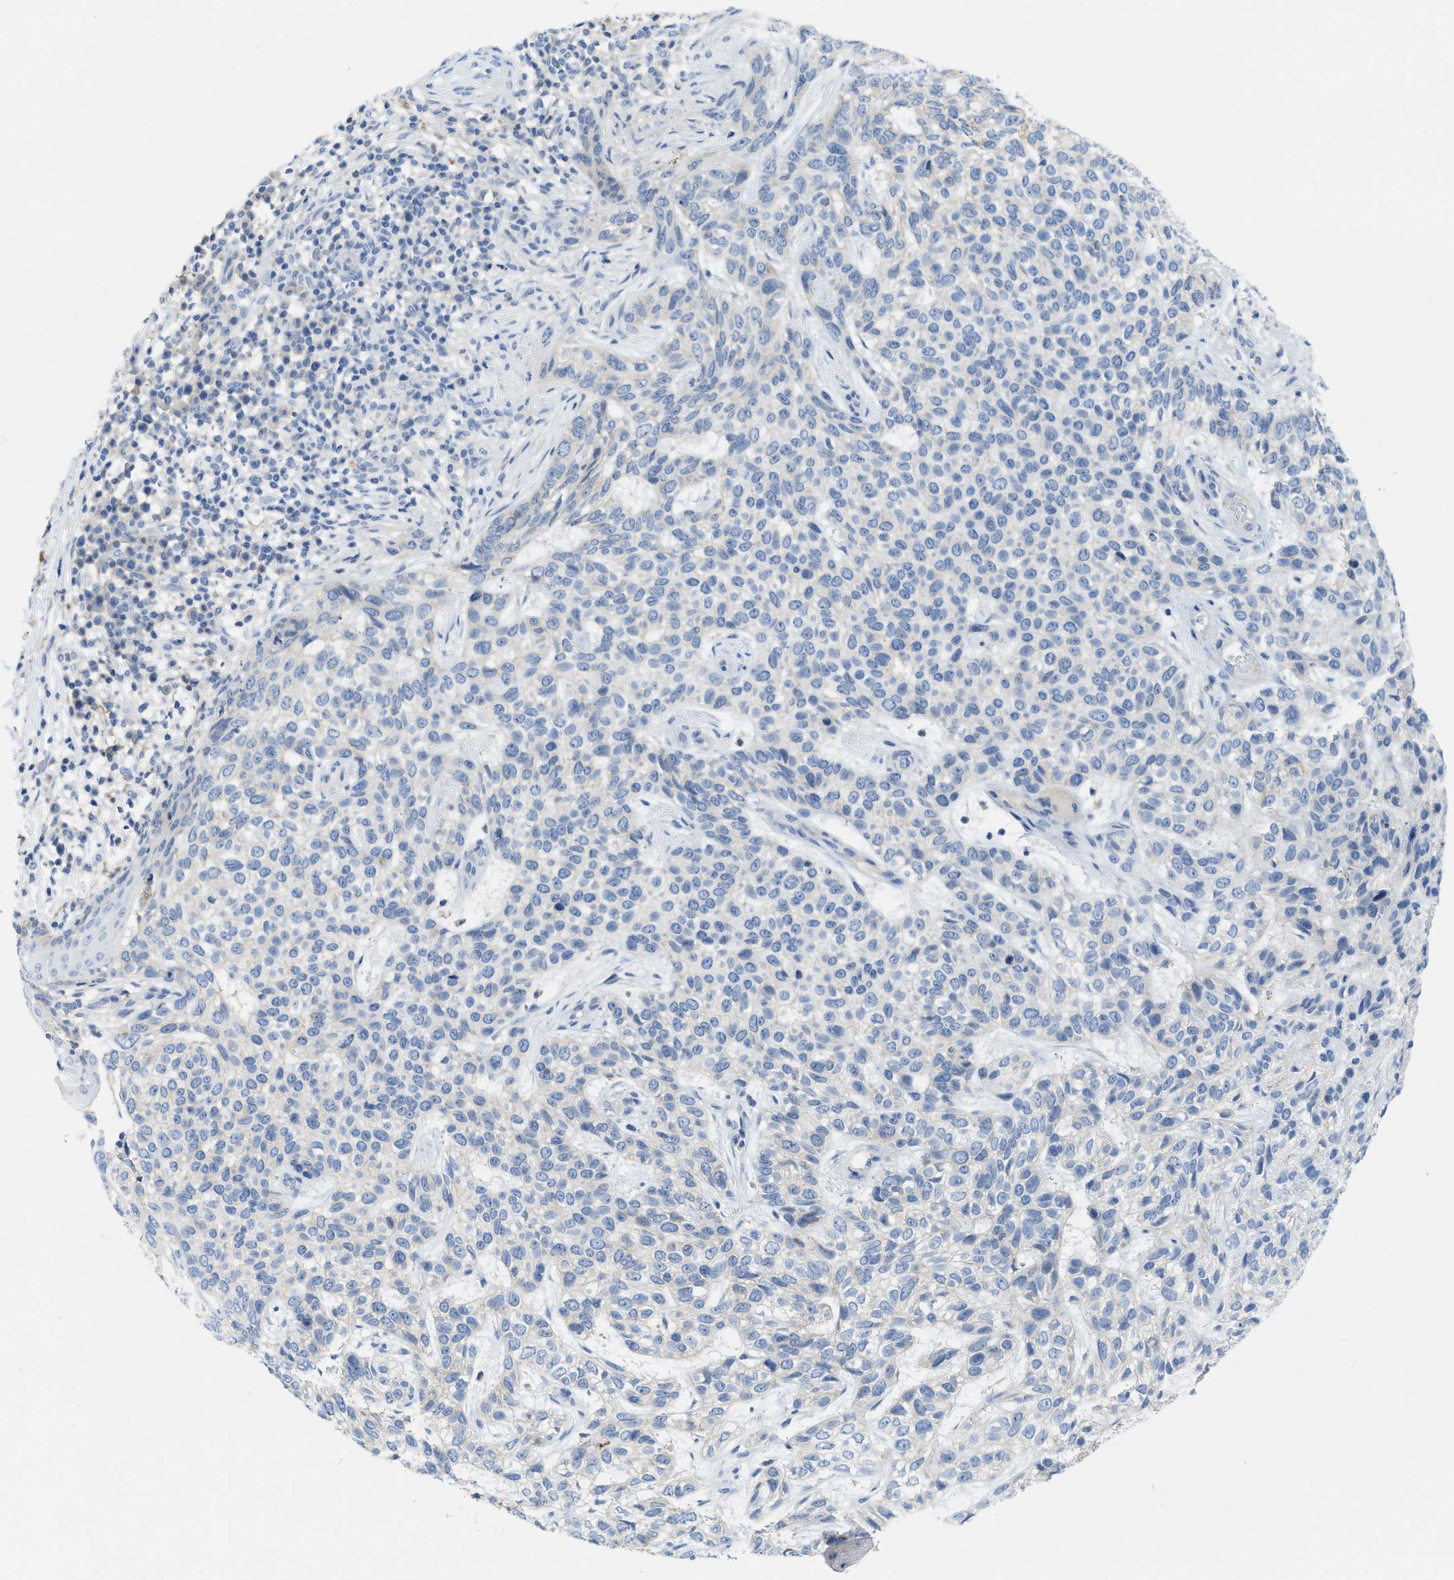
{"staining": {"intensity": "moderate", "quantity": "<25%", "location": "cytoplasmic/membranous"}, "tissue": "skin cancer", "cell_type": "Tumor cells", "image_type": "cancer", "snomed": [{"axis": "morphology", "description": "Normal tissue, NOS"}, {"axis": "morphology", "description": "Basal cell carcinoma"}, {"axis": "topography", "description": "Skin"}], "caption": "An immunohistochemistry (IHC) histopathology image of neoplastic tissue is shown. Protein staining in brown shows moderate cytoplasmic/membranous positivity in skin cancer within tumor cells. The staining was performed using DAB to visualize the protein expression in brown, while the nuclei were stained in blue with hematoxylin (Magnification: 20x).", "gene": "CNNM4", "patient": {"sex": "male", "age": 79}}